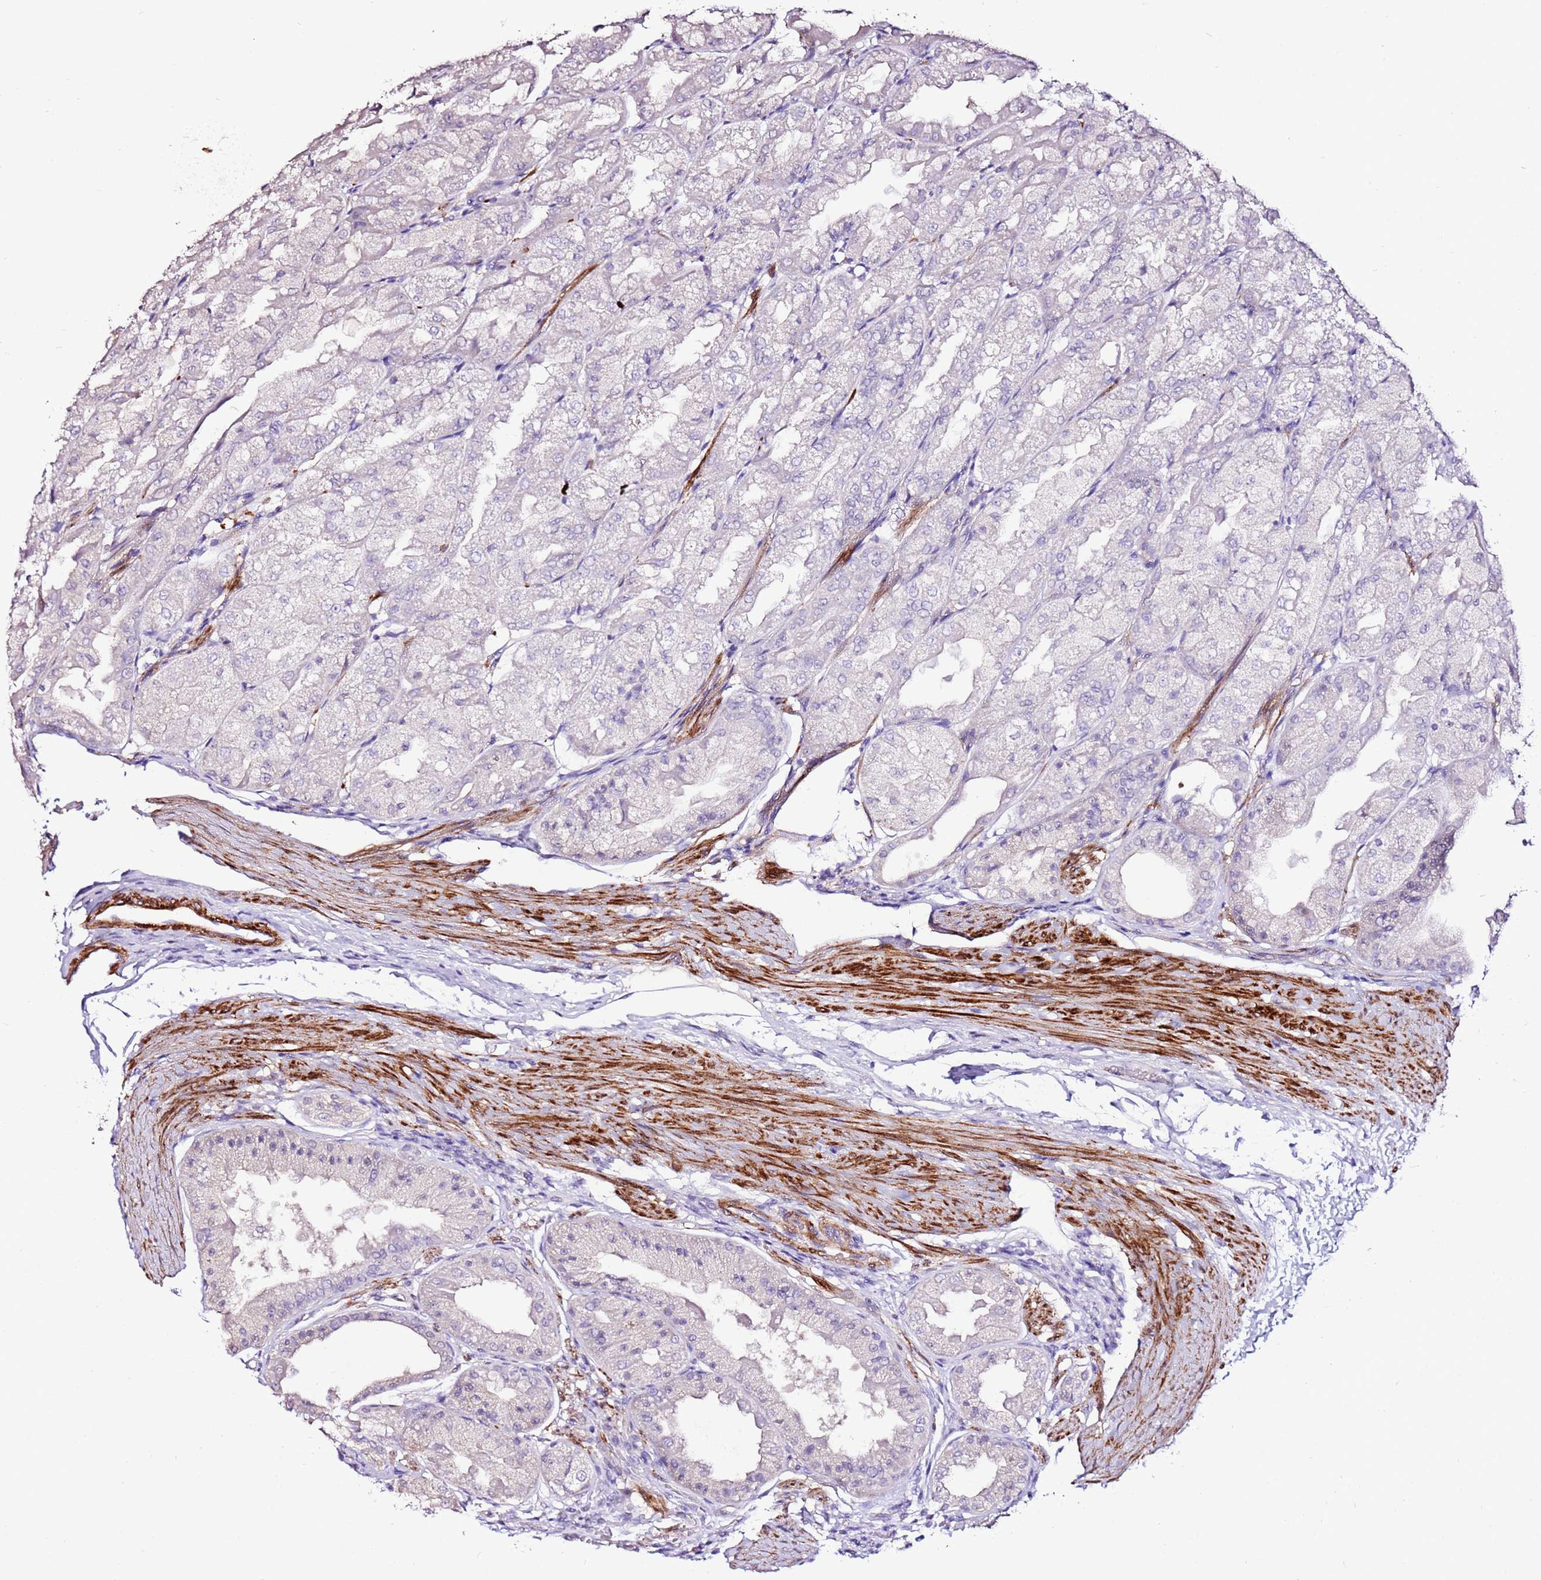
{"staining": {"intensity": "moderate", "quantity": "<25%", "location": "cytoplasmic/membranous"}, "tissue": "stomach", "cell_type": "Glandular cells", "image_type": "normal", "snomed": [{"axis": "morphology", "description": "Normal tissue, NOS"}, {"axis": "topography", "description": "Stomach, upper"}], "caption": "Immunohistochemical staining of normal human stomach shows <25% levels of moderate cytoplasmic/membranous protein positivity in about <25% of glandular cells. Nuclei are stained in blue.", "gene": "ART5", "patient": {"sex": "male", "age": 47}}